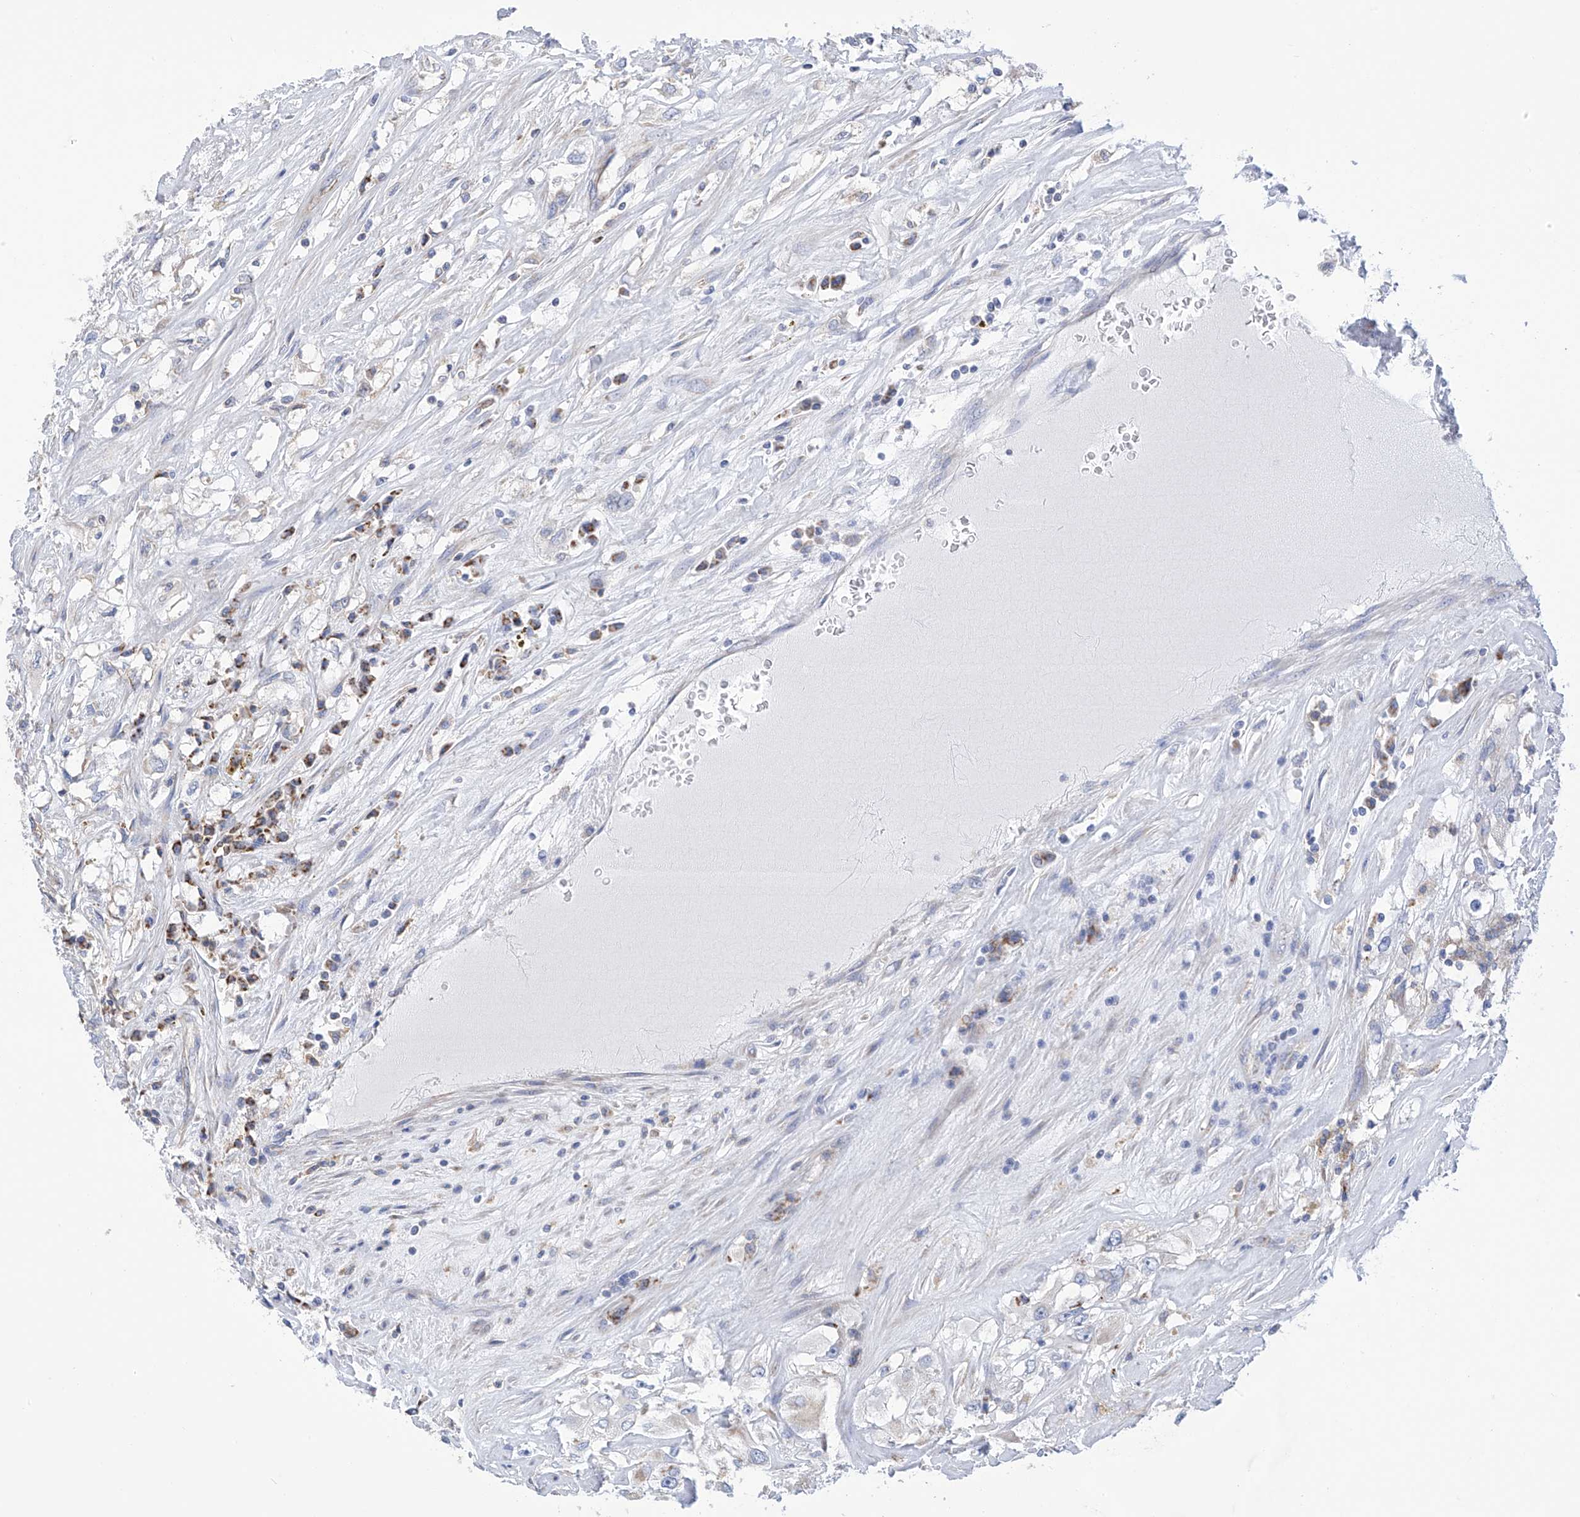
{"staining": {"intensity": "negative", "quantity": "none", "location": "none"}, "tissue": "renal cancer", "cell_type": "Tumor cells", "image_type": "cancer", "snomed": [{"axis": "morphology", "description": "Adenocarcinoma, NOS"}, {"axis": "topography", "description": "Kidney"}], "caption": "This is a image of immunohistochemistry (IHC) staining of renal cancer, which shows no positivity in tumor cells.", "gene": "P2RX7", "patient": {"sex": "female", "age": 52}}